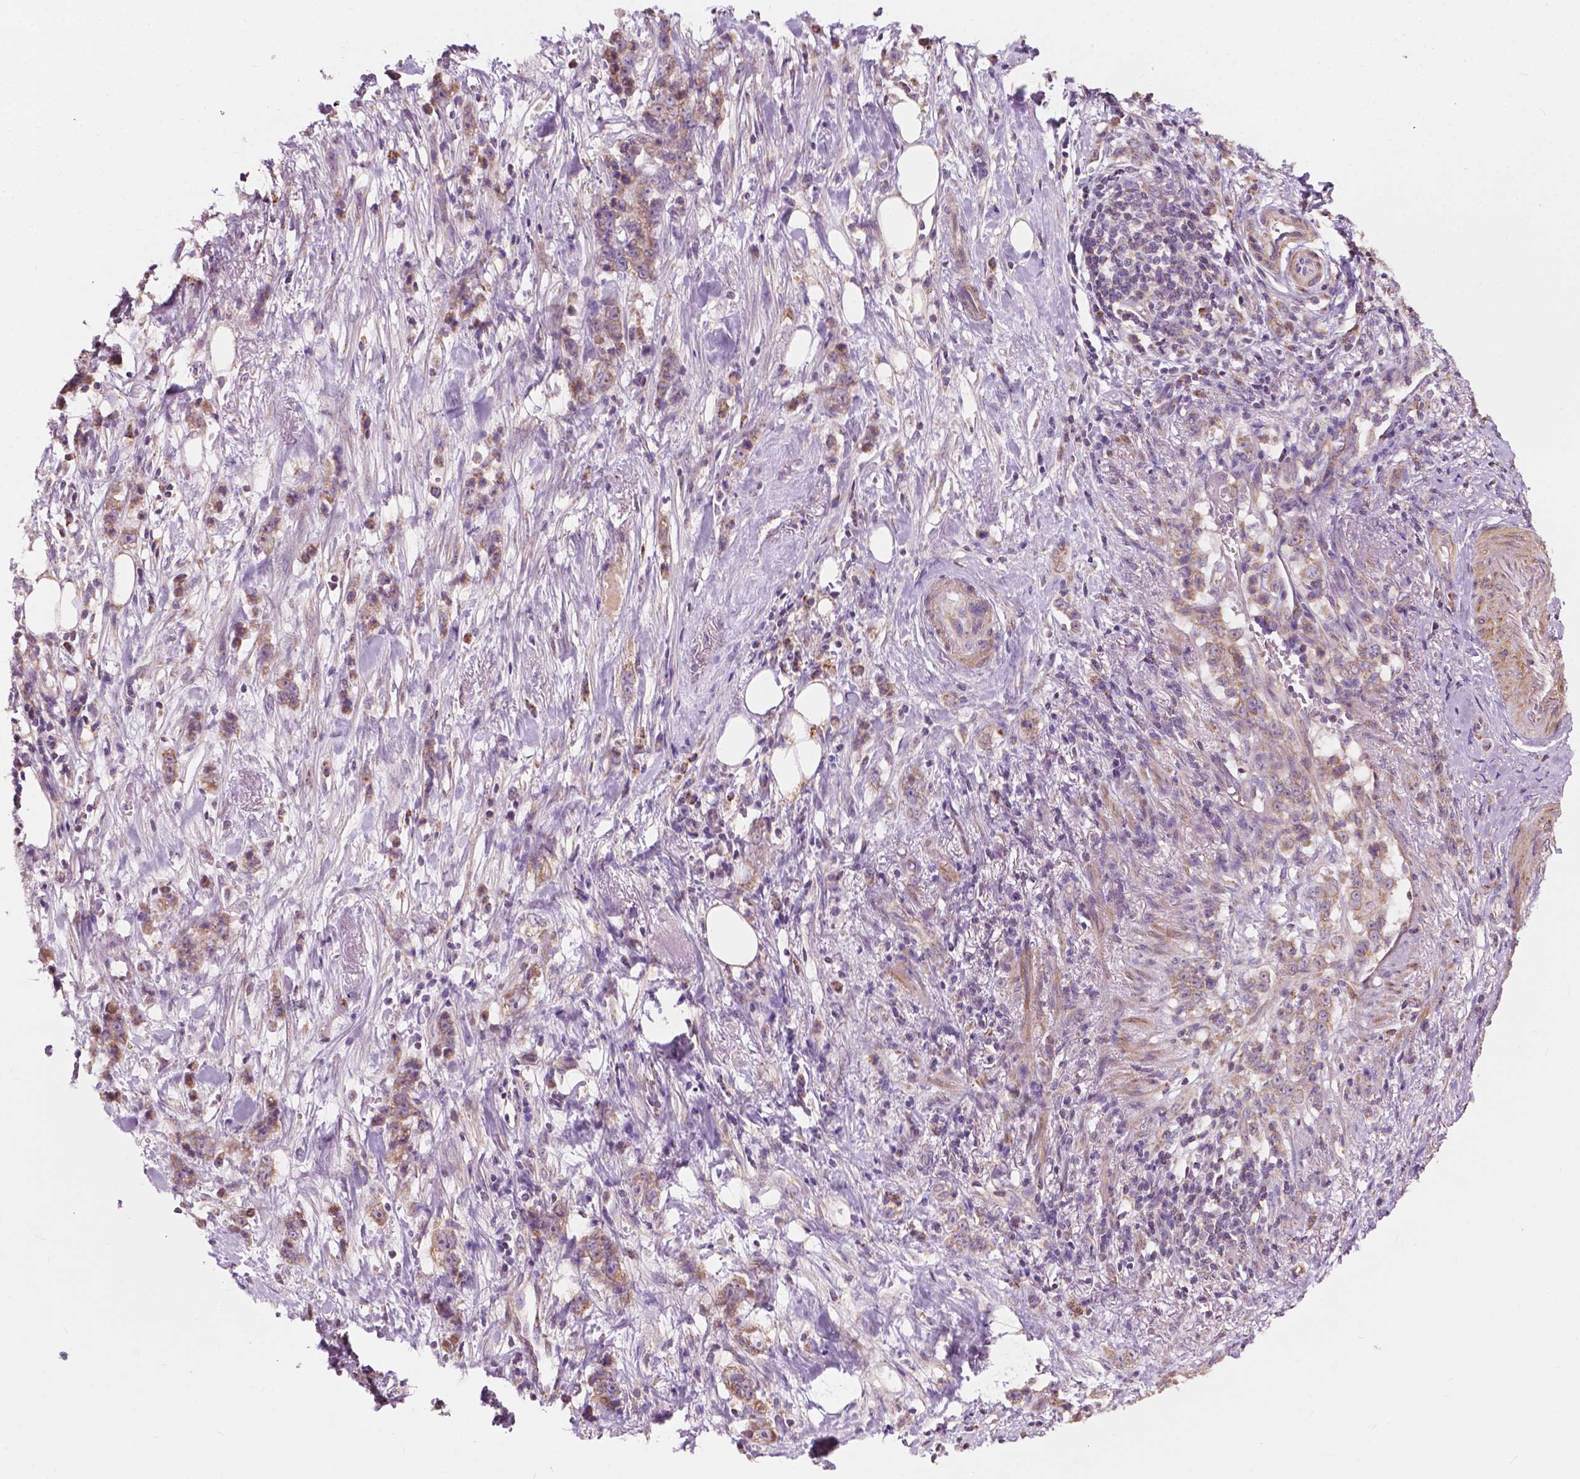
{"staining": {"intensity": "weak", "quantity": "25%-75%", "location": "cytoplasmic/membranous"}, "tissue": "stomach cancer", "cell_type": "Tumor cells", "image_type": "cancer", "snomed": [{"axis": "morphology", "description": "Adenocarcinoma, NOS"}, {"axis": "topography", "description": "Stomach, lower"}], "caption": "Human stomach adenocarcinoma stained for a protein (brown) reveals weak cytoplasmic/membranous positive positivity in approximately 25%-75% of tumor cells.", "gene": "NDUFA10", "patient": {"sex": "male", "age": 88}}